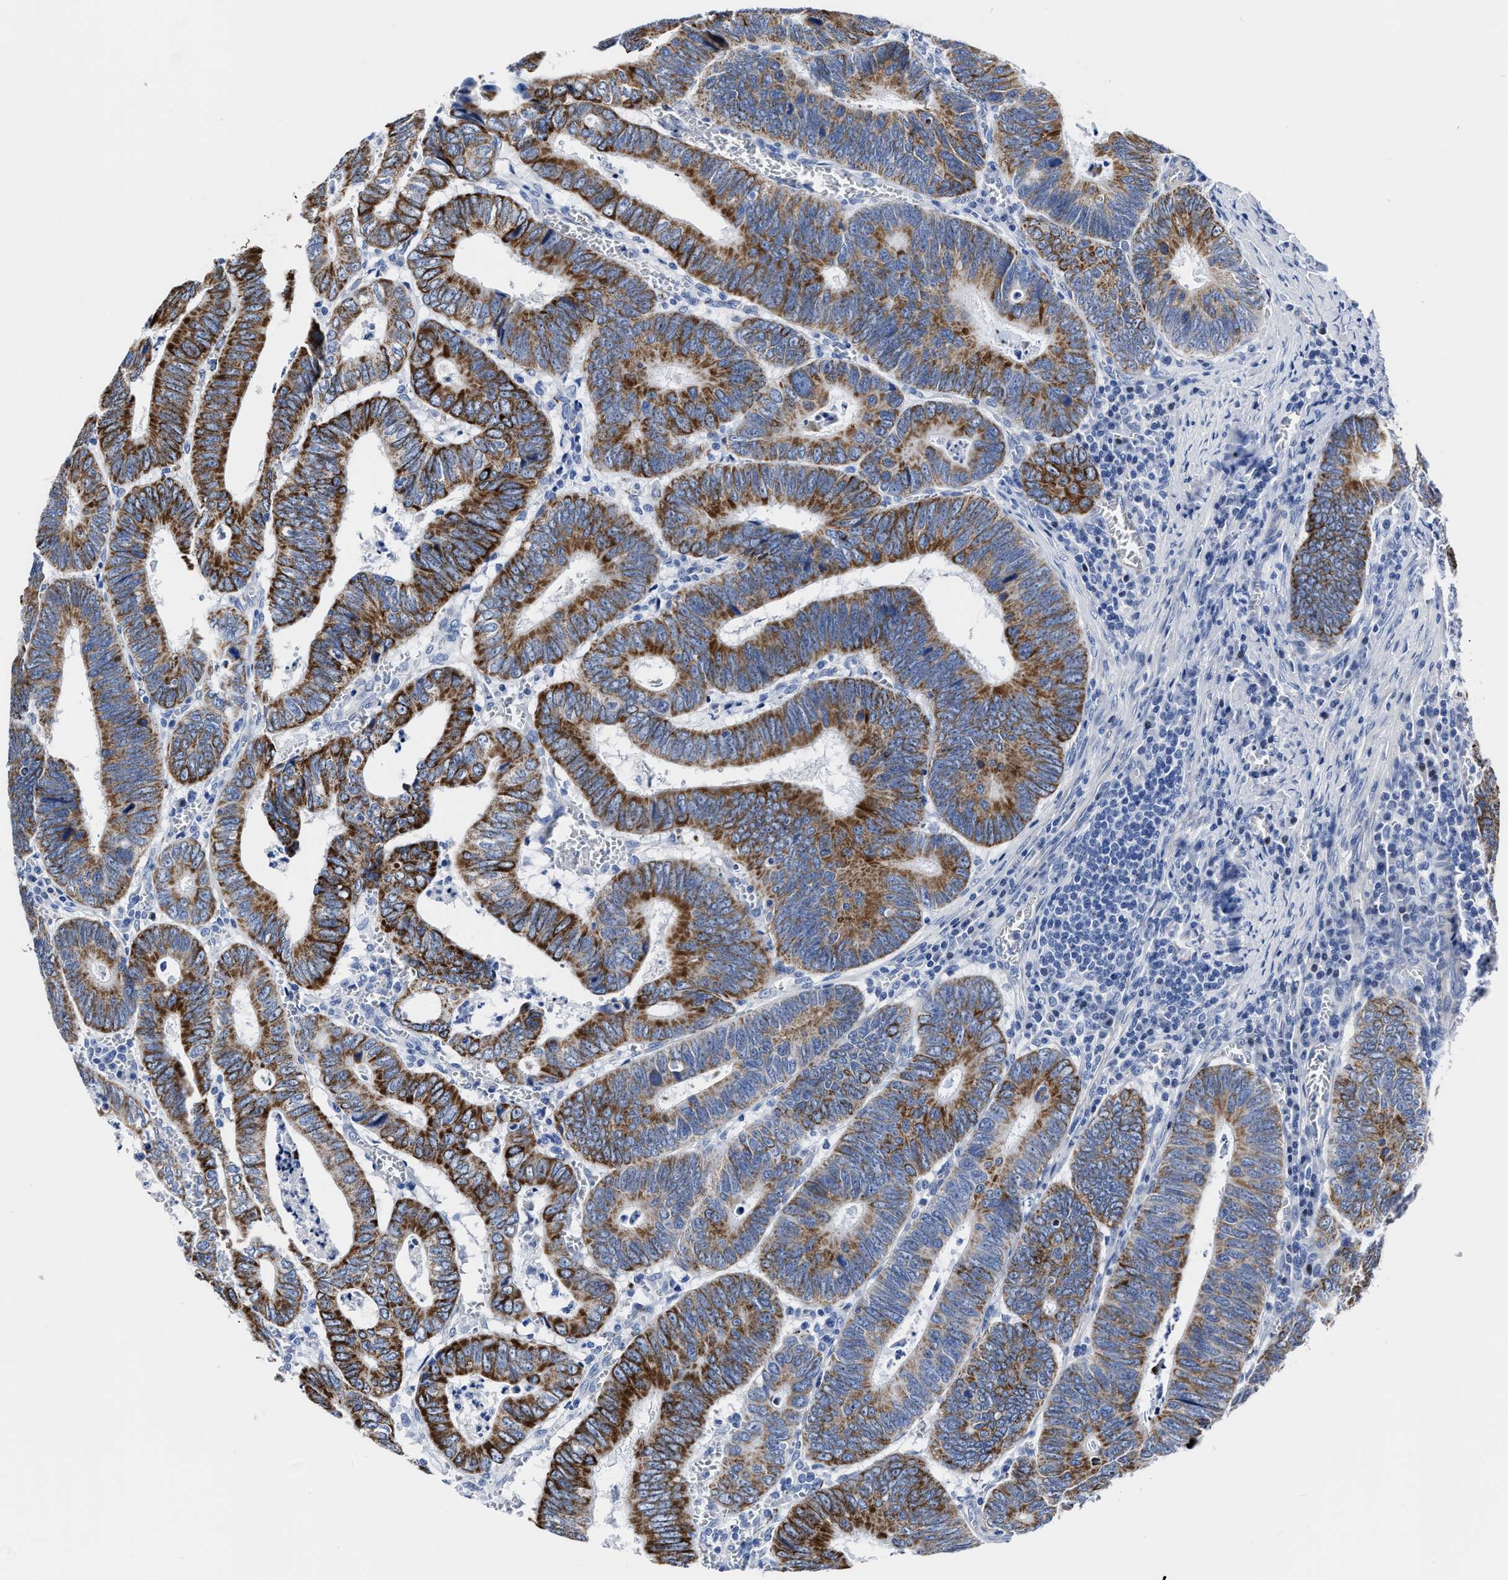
{"staining": {"intensity": "strong", "quantity": ">75%", "location": "cytoplasmic/membranous"}, "tissue": "colorectal cancer", "cell_type": "Tumor cells", "image_type": "cancer", "snomed": [{"axis": "morphology", "description": "Inflammation, NOS"}, {"axis": "morphology", "description": "Adenocarcinoma, NOS"}, {"axis": "topography", "description": "Colon"}], "caption": "A photomicrograph showing strong cytoplasmic/membranous positivity in approximately >75% of tumor cells in colorectal cancer, as visualized by brown immunohistochemical staining.", "gene": "KCNMB3", "patient": {"sex": "male", "age": 72}}